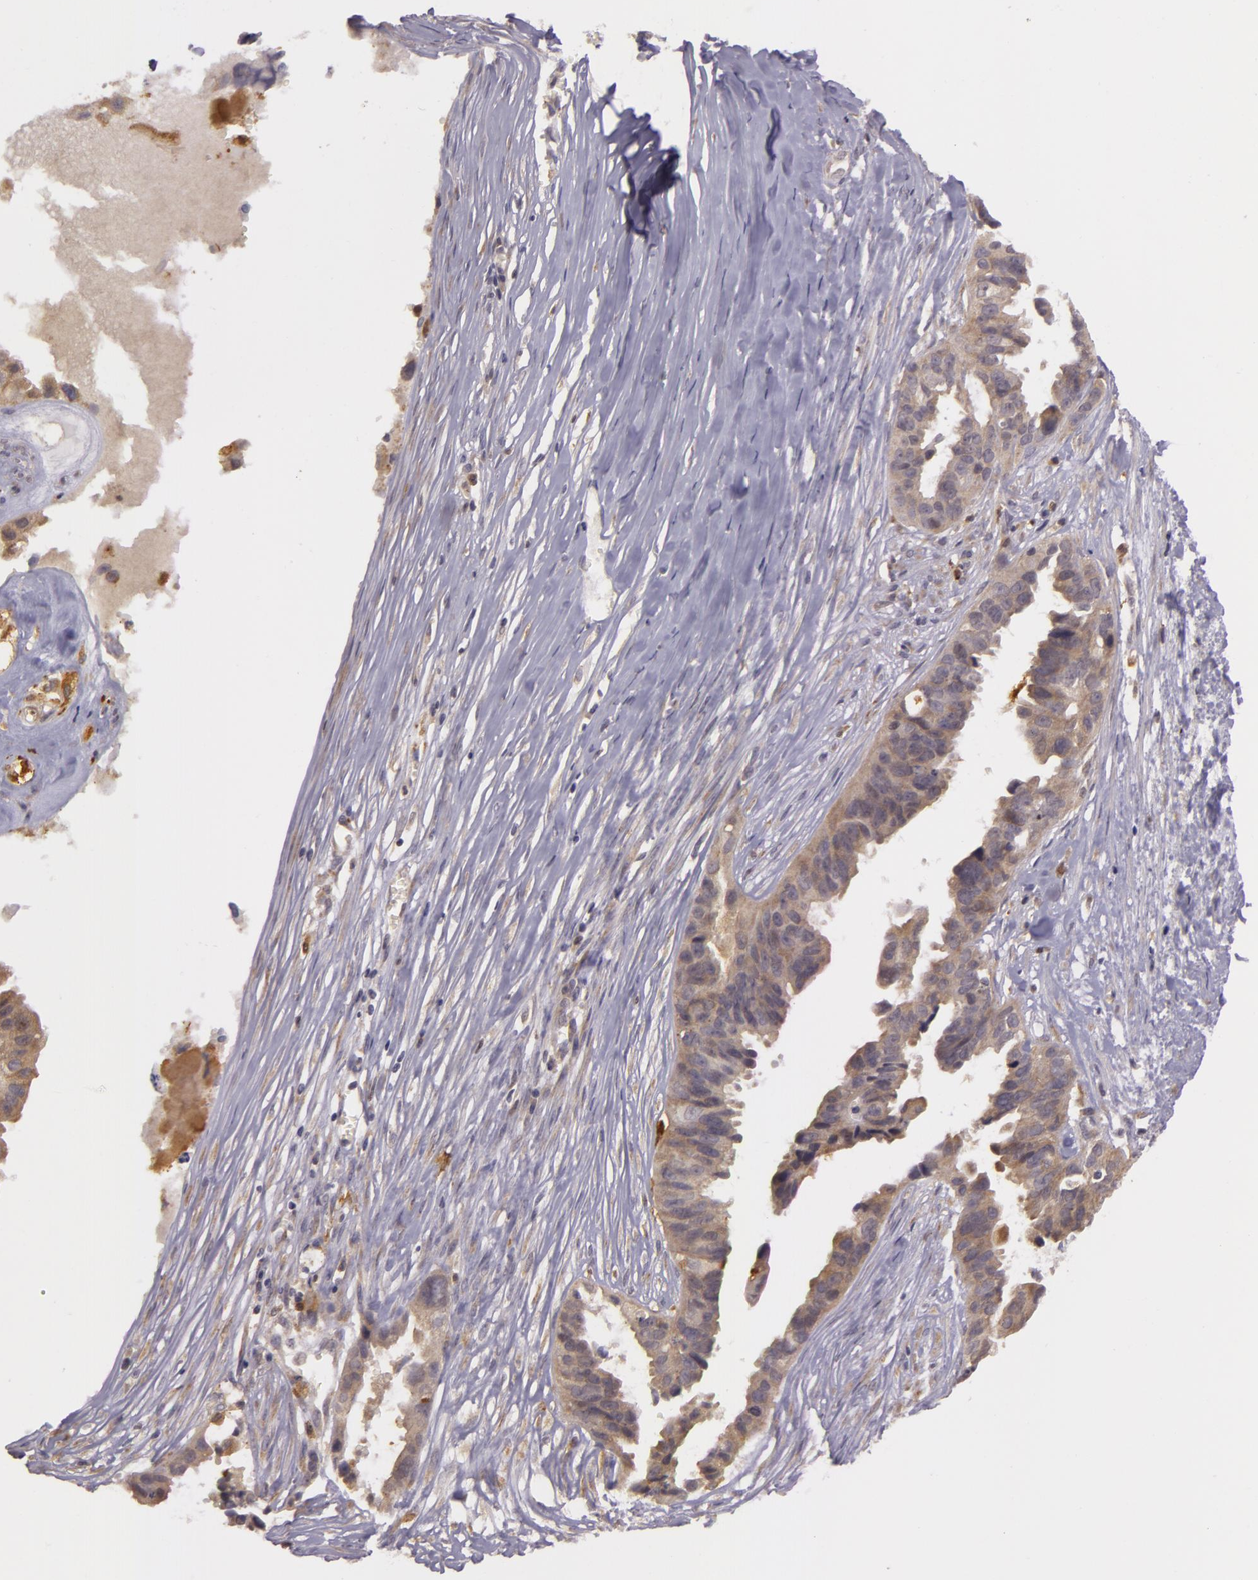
{"staining": {"intensity": "weak", "quantity": "<25%", "location": "cytoplasmic/membranous"}, "tissue": "ovarian cancer", "cell_type": "Tumor cells", "image_type": "cancer", "snomed": [{"axis": "morphology", "description": "Carcinoma, endometroid"}, {"axis": "topography", "description": "Ovary"}], "caption": "DAB (3,3'-diaminobenzidine) immunohistochemical staining of ovarian endometroid carcinoma demonstrates no significant positivity in tumor cells.", "gene": "PPP1R3F", "patient": {"sex": "female", "age": 85}}